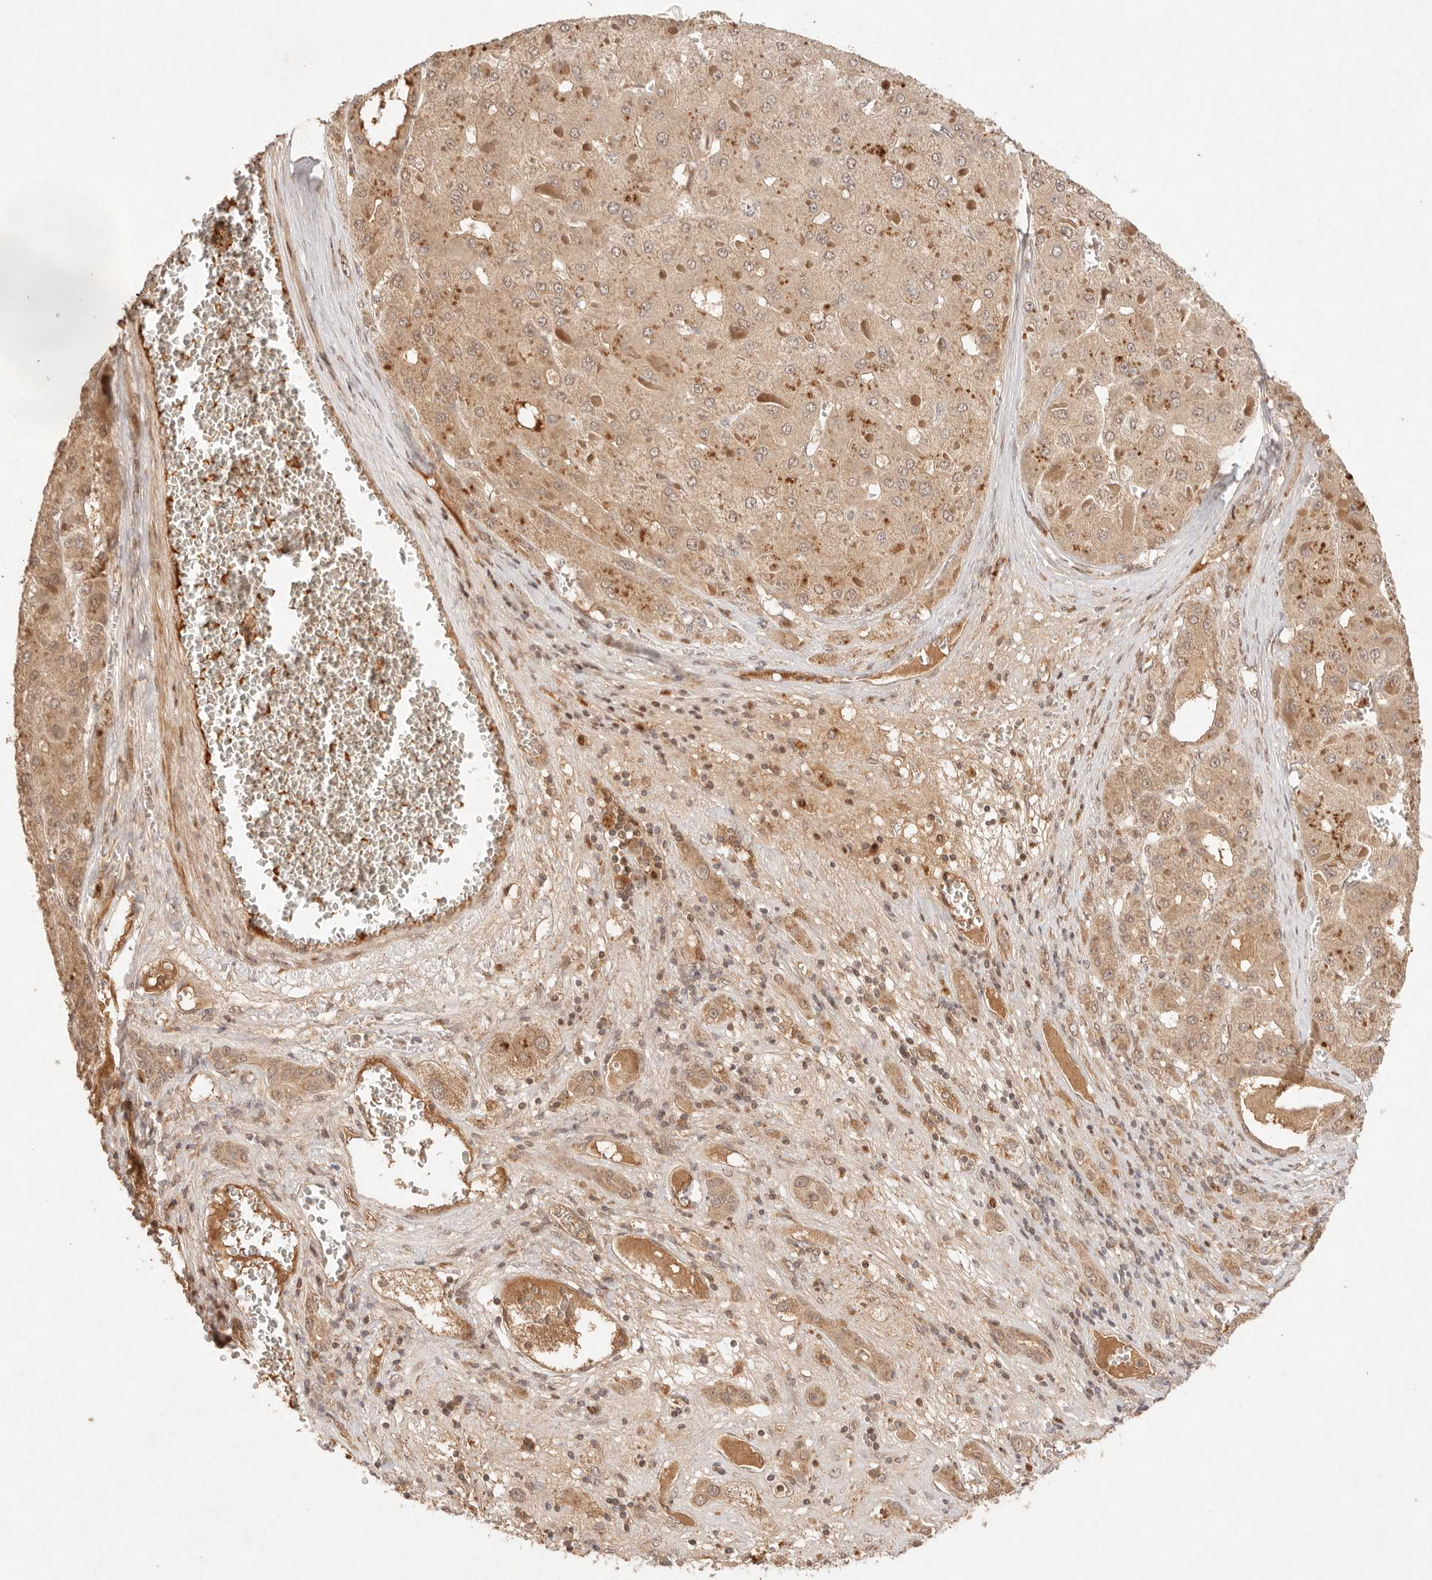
{"staining": {"intensity": "moderate", "quantity": ">75%", "location": "cytoplasmic/membranous"}, "tissue": "liver cancer", "cell_type": "Tumor cells", "image_type": "cancer", "snomed": [{"axis": "morphology", "description": "Carcinoma, Hepatocellular, NOS"}, {"axis": "topography", "description": "Liver"}], "caption": "Approximately >75% of tumor cells in human hepatocellular carcinoma (liver) exhibit moderate cytoplasmic/membranous protein staining as visualized by brown immunohistochemical staining.", "gene": "PHLDA3", "patient": {"sex": "female", "age": 73}}